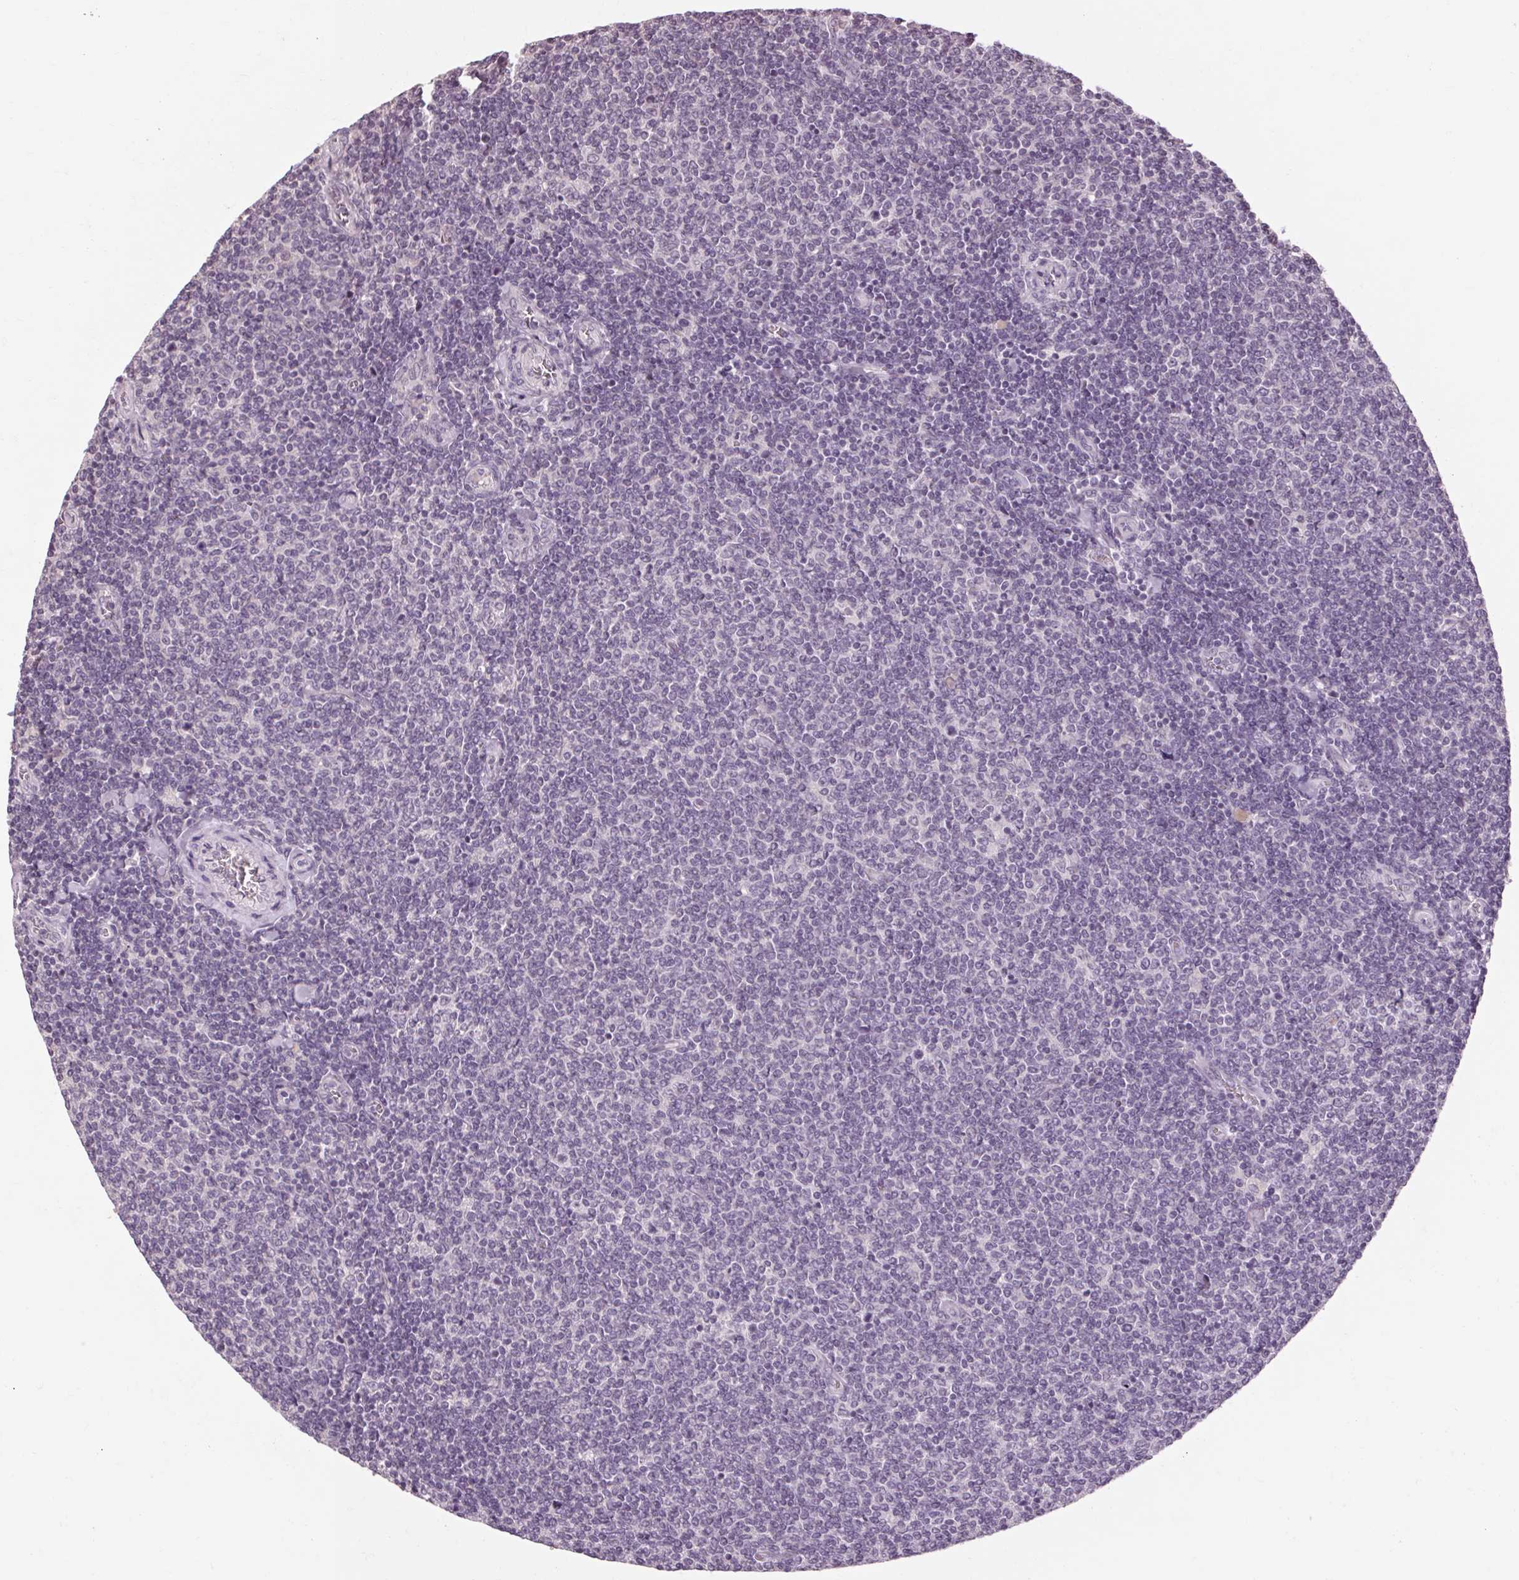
{"staining": {"intensity": "negative", "quantity": "none", "location": "none"}, "tissue": "lymphoma", "cell_type": "Tumor cells", "image_type": "cancer", "snomed": [{"axis": "morphology", "description": "Malignant lymphoma, non-Hodgkin's type, Low grade"}, {"axis": "topography", "description": "Lymph node"}], "caption": "IHC histopathology image of neoplastic tissue: human low-grade malignant lymphoma, non-Hodgkin's type stained with DAB (3,3'-diaminobenzidine) displays no significant protein positivity in tumor cells.", "gene": "POMC", "patient": {"sex": "male", "age": 52}}